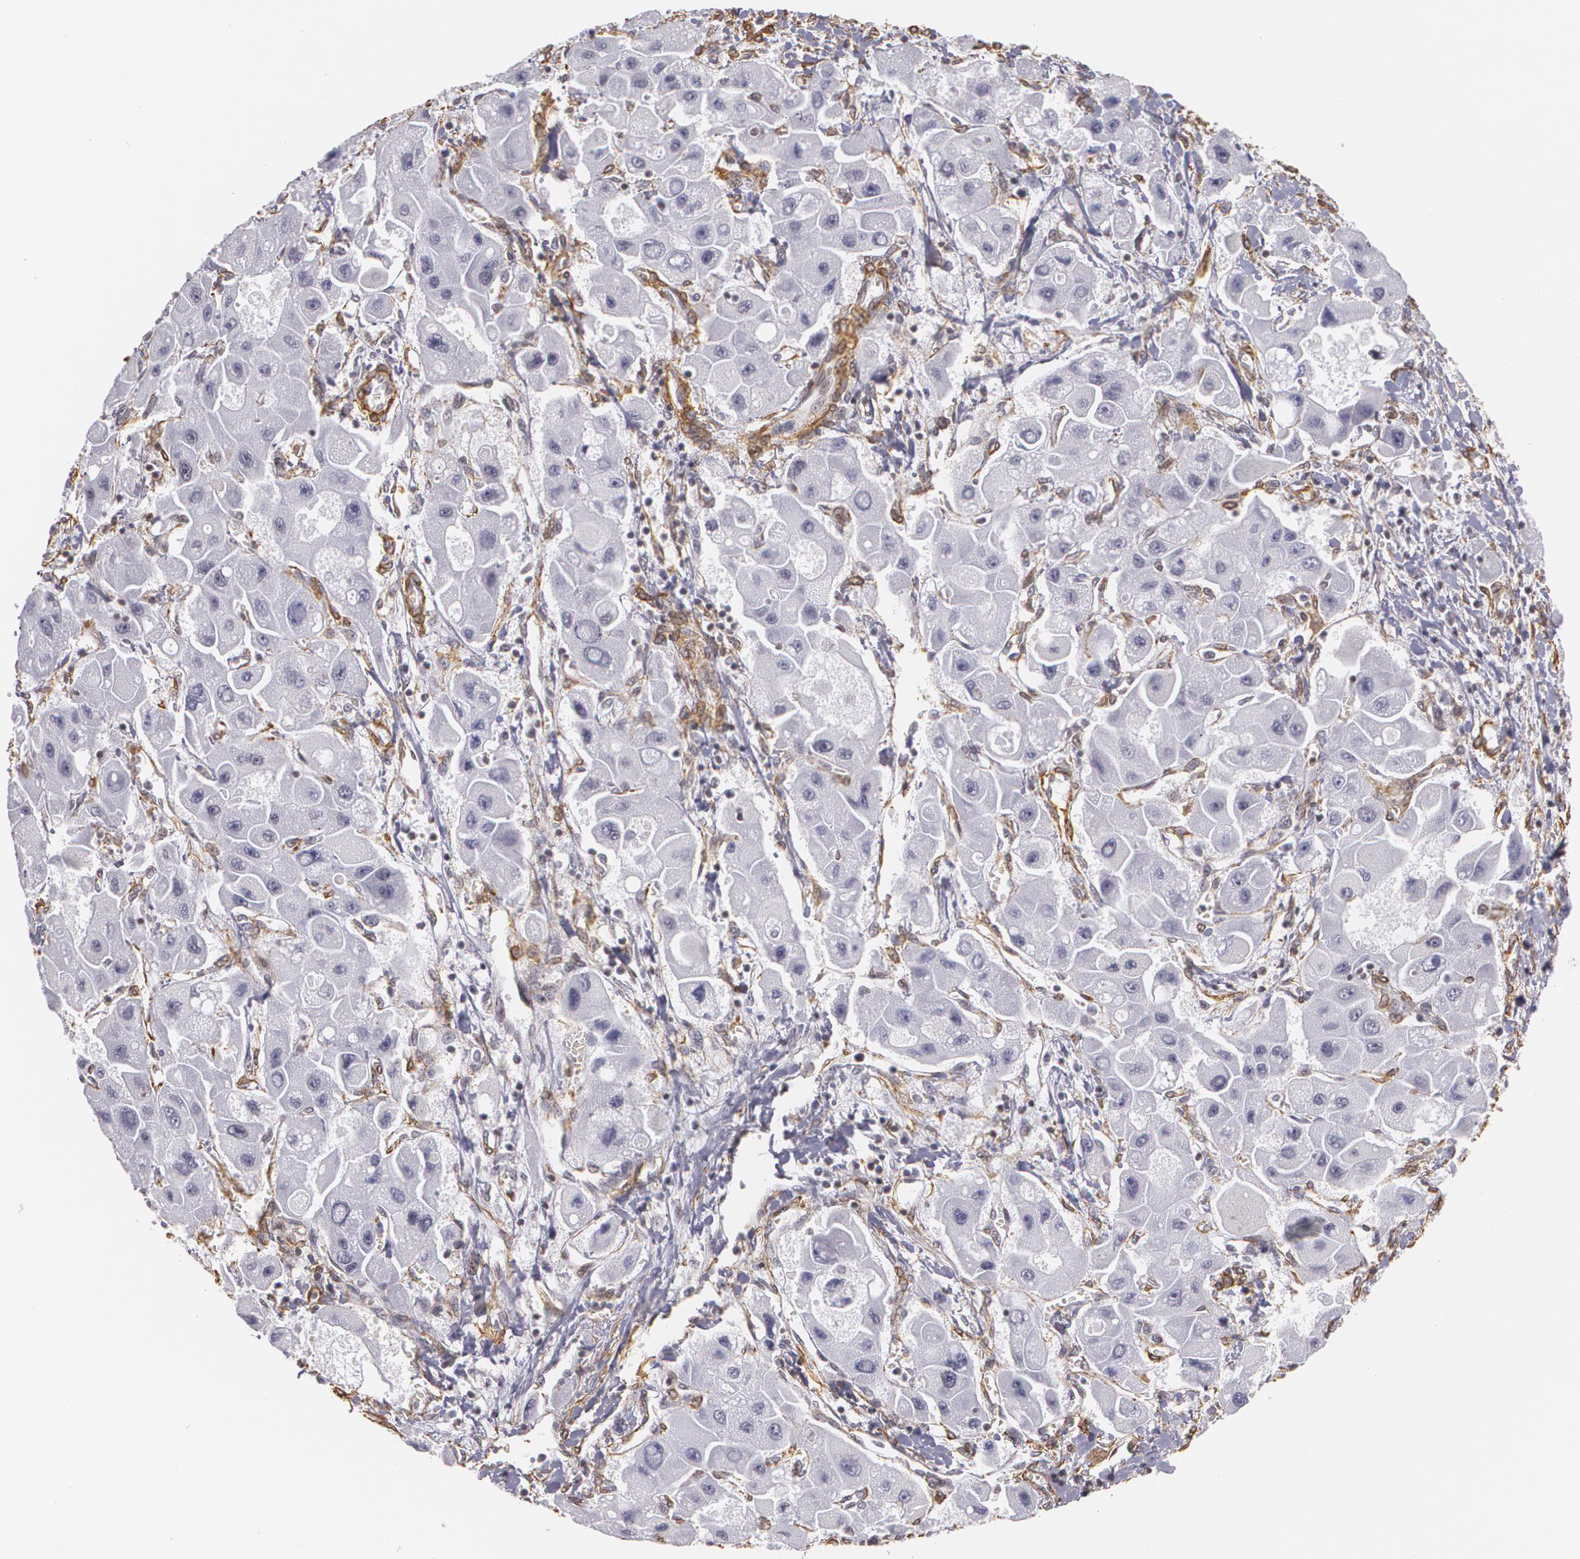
{"staining": {"intensity": "negative", "quantity": "none", "location": "none"}, "tissue": "liver cancer", "cell_type": "Tumor cells", "image_type": "cancer", "snomed": [{"axis": "morphology", "description": "Carcinoma, Hepatocellular, NOS"}, {"axis": "topography", "description": "Liver"}], "caption": "Tumor cells are negative for brown protein staining in hepatocellular carcinoma (liver). (DAB (3,3'-diaminobenzidine) immunohistochemistry (IHC), high magnification).", "gene": "VAMP1", "patient": {"sex": "male", "age": 24}}